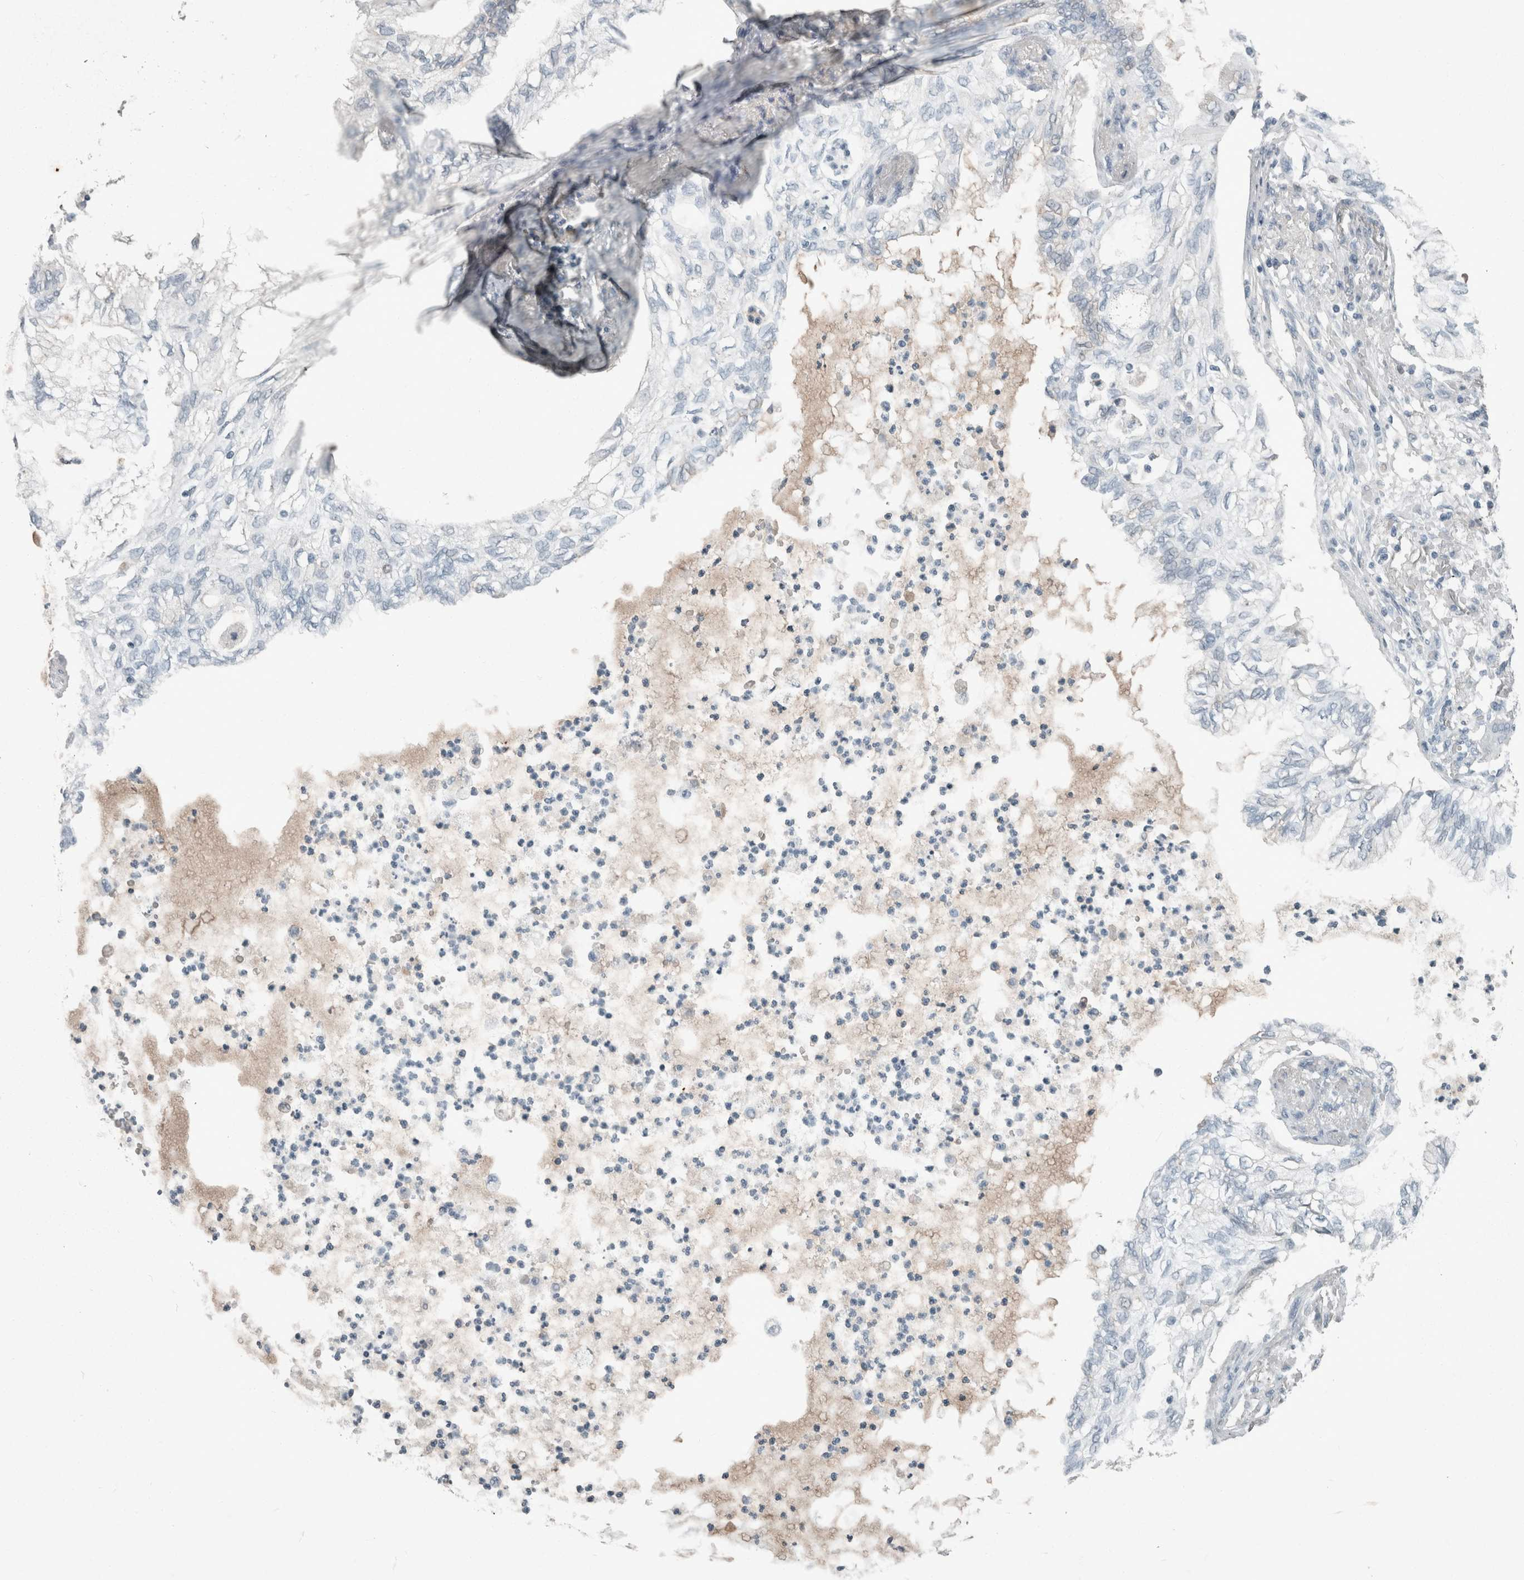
{"staining": {"intensity": "negative", "quantity": "none", "location": "none"}, "tissue": "lung cancer", "cell_type": "Tumor cells", "image_type": "cancer", "snomed": [{"axis": "morphology", "description": "Normal tissue, NOS"}, {"axis": "morphology", "description": "Adenocarcinoma, NOS"}, {"axis": "topography", "description": "Bronchus"}, {"axis": "topography", "description": "Lung"}], "caption": "IHC photomicrograph of lung cancer (adenocarcinoma) stained for a protein (brown), which exhibits no expression in tumor cells. (Brightfield microscopy of DAB immunohistochemistry (IHC) at high magnification).", "gene": "CHL1", "patient": {"sex": "female", "age": 70}}